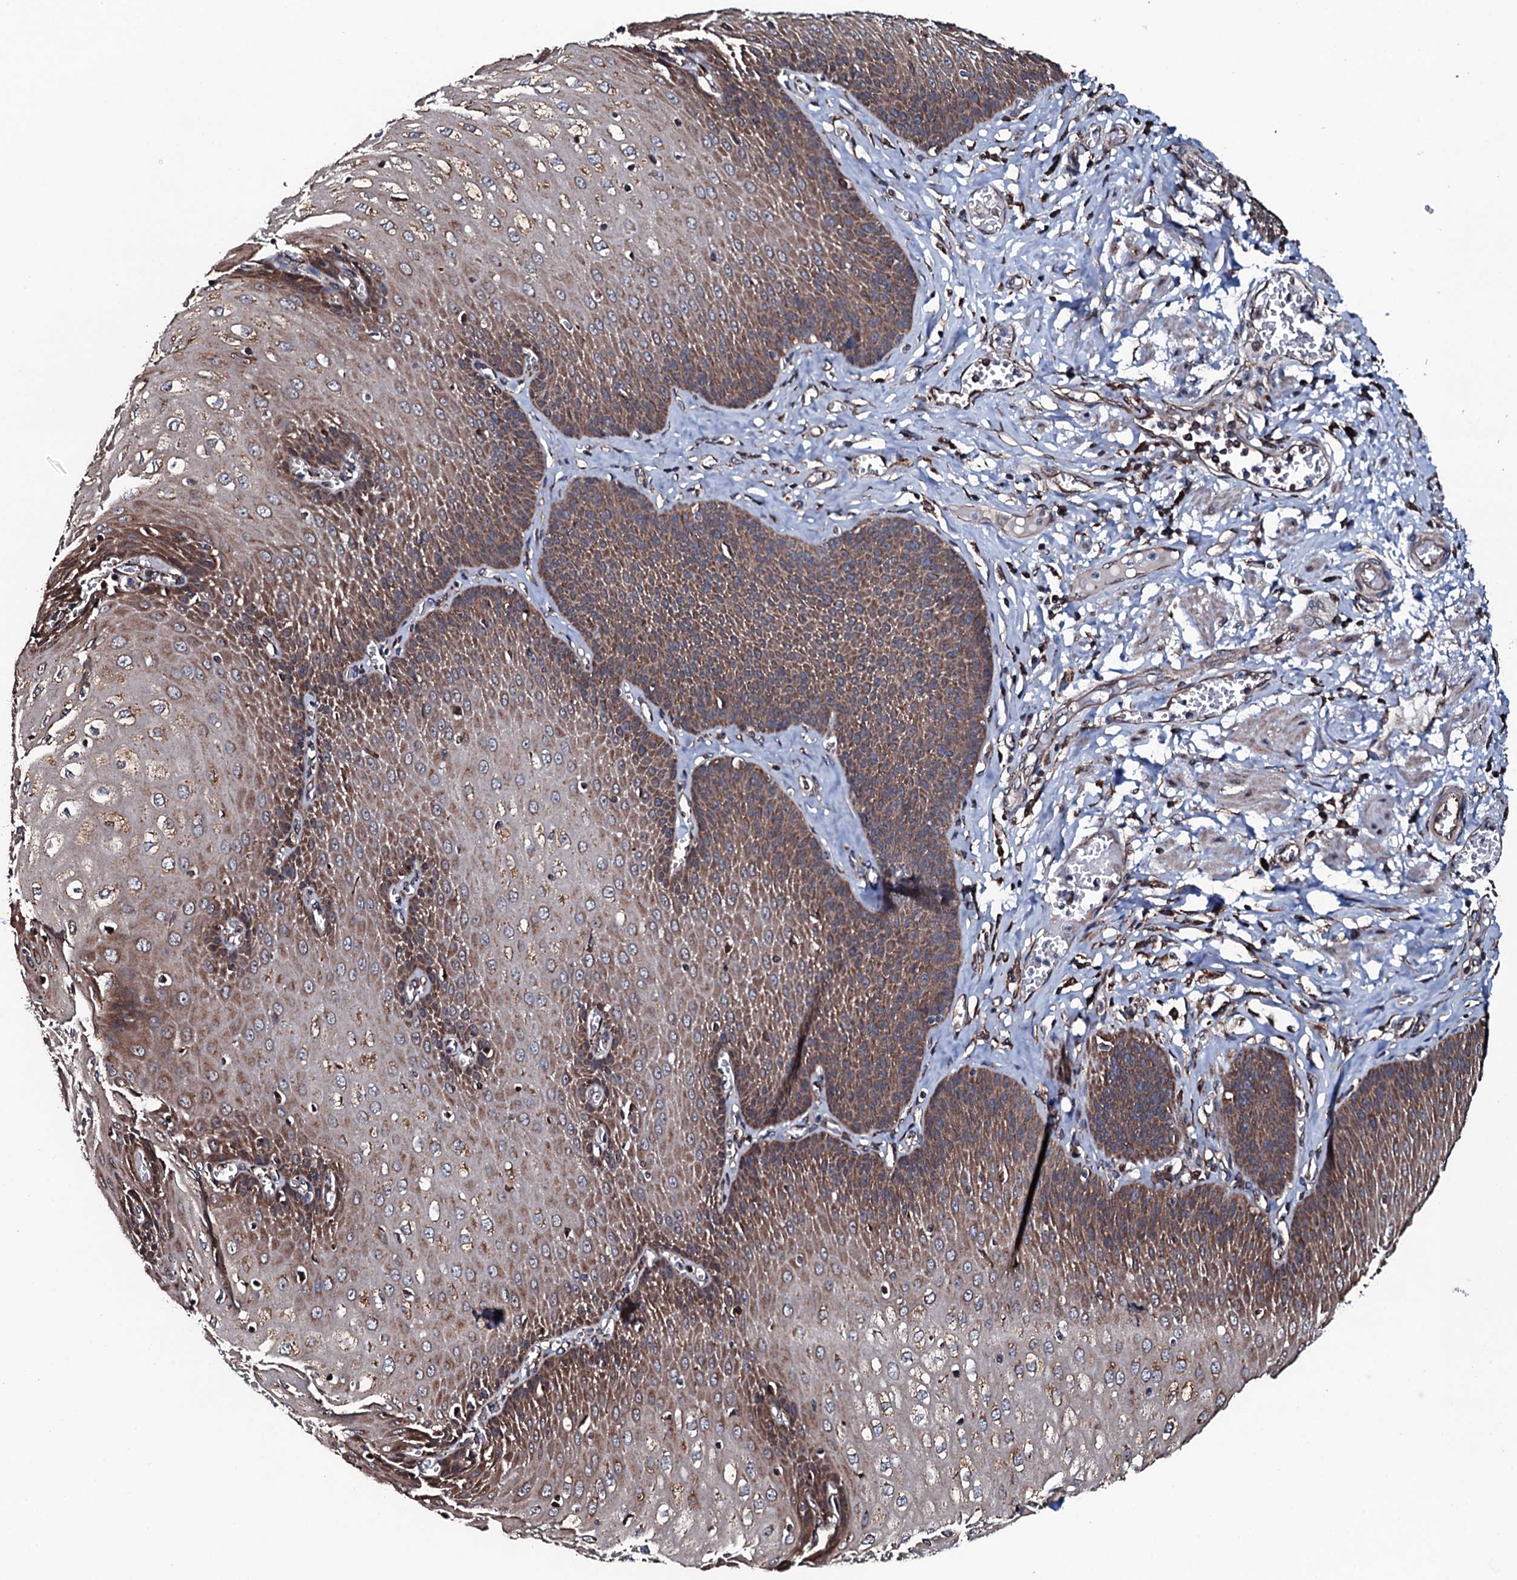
{"staining": {"intensity": "moderate", "quantity": ">75%", "location": "cytoplasmic/membranous"}, "tissue": "esophagus", "cell_type": "Squamous epithelial cells", "image_type": "normal", "snomed": [{"axis": "morphology", "description": "Normal tissue, NOS"}, {"axis": "topography", "description": "Esophagus"}], "caption": "Esophagus stained for a protein displays moderate cytoplasmic/membranous positivity in squamous epithelial cells. (IHC, brightfield microscopy, high magnification).", "gene": "RAB12", "patient": {"sex": "male", "age": 60}}